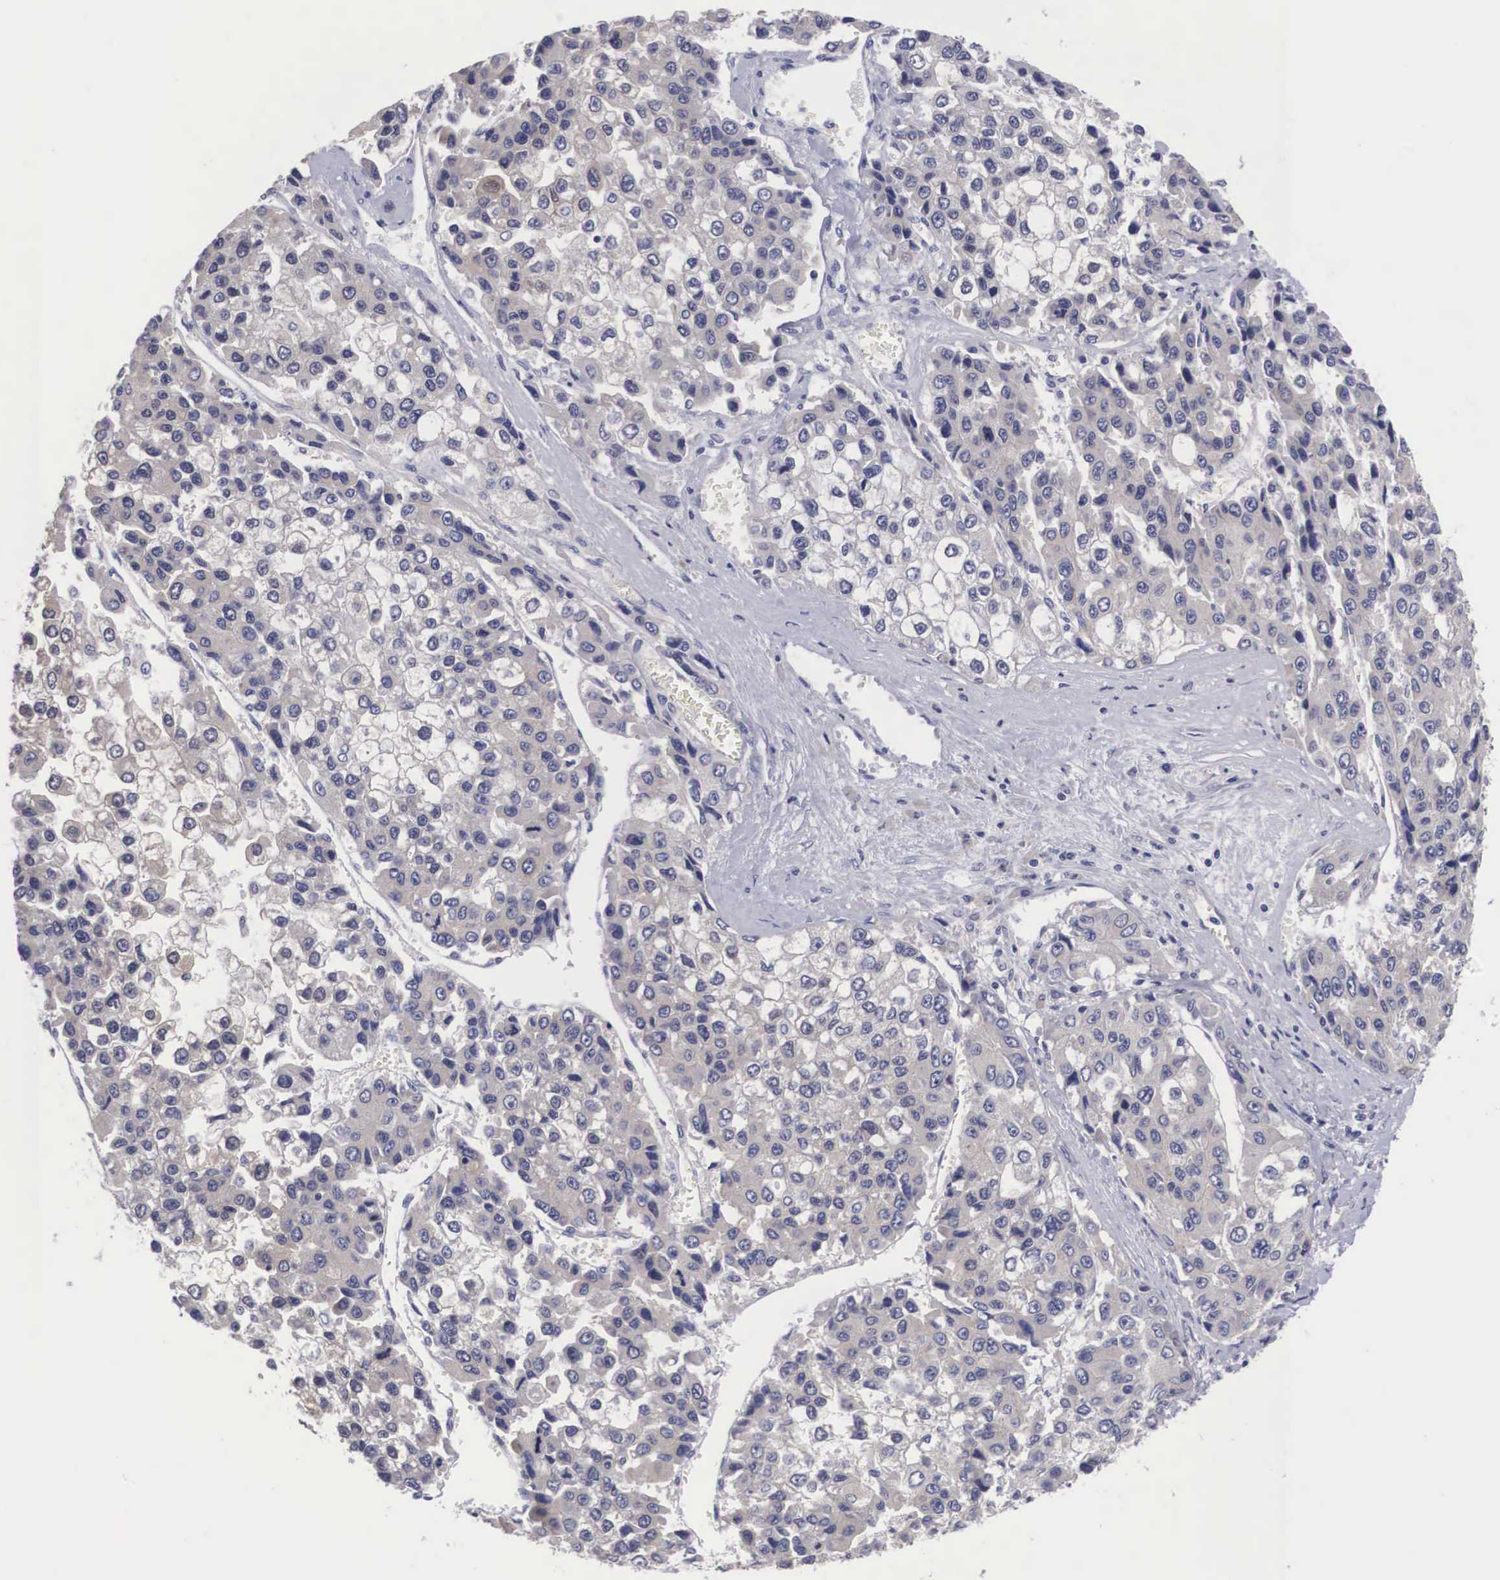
{"staining": {"intensity": "negative", "quantity": "none", "location": "none"}, "tissue": "liver cancer", "cell_type": "Tumor cells", "image_type": "cancer", "snomed": [{"axis": "morphology", "description": "Carcinoma, Hepatocellular, NOS"}, {"axis": "topography", "description": "Liver"}], "caption": "This is a histopathology image of IHC staining of liver hepatocellular carcinoma, which shows no positivity in tumor cells.", "gene": "GRIPAP1", "patient": {"sex": "female", "age": 66}}